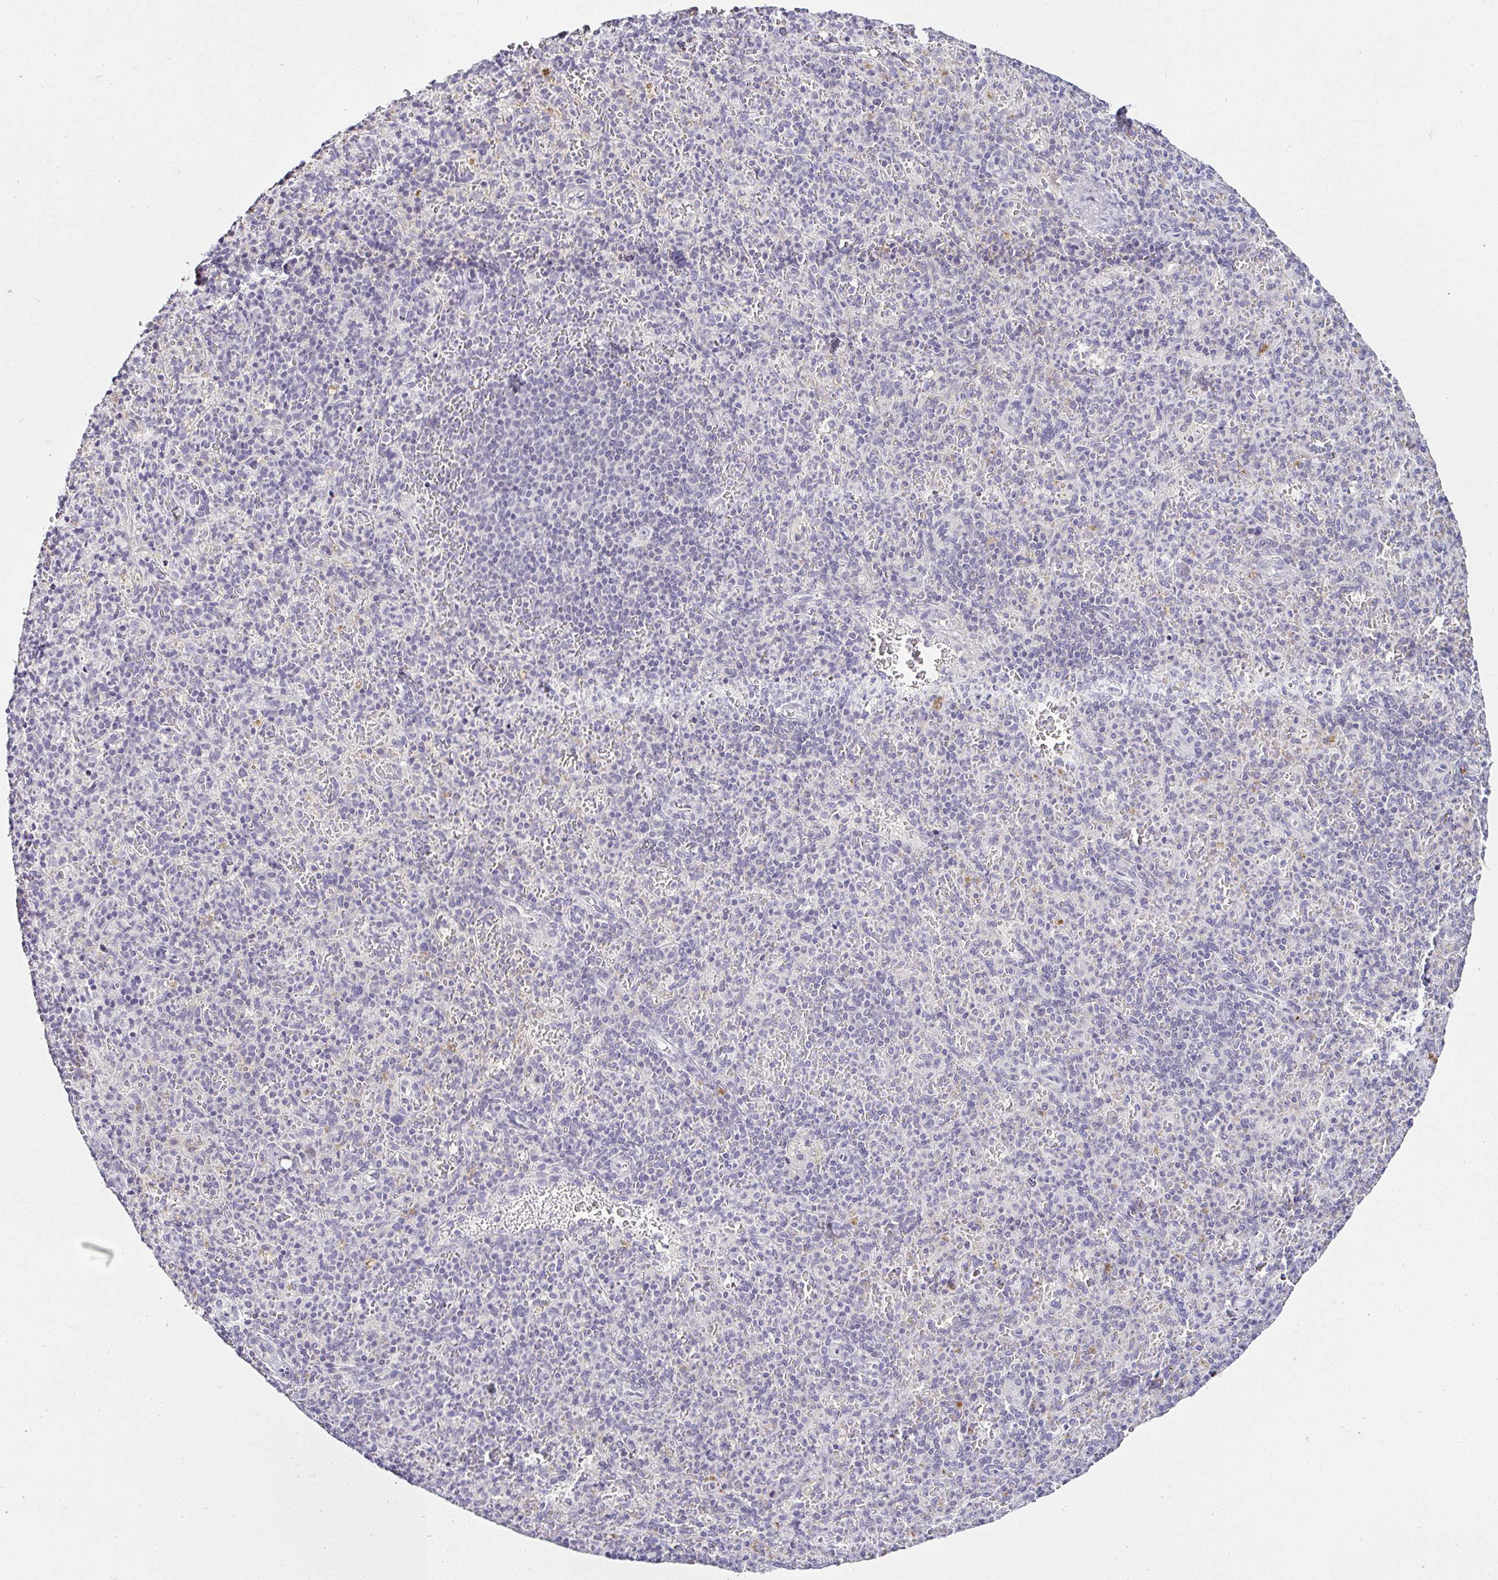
{"staining": {"intensity": "negative", "quantity": "none", "location": "none"}, "tissue": "spleen", "cell_type": "Cells in red pulp", "image_type": "normal", "snomed": [{"axis": "morphology", "description": "Normal tissue, NOS"}, {"axis": "topography", "description": "Spleen"}], "caption": "A high-resolution image shows IHC staining of normal spleen, which displays no significant positivity in cells in red pulp.", "gene": "SERPINB3", "patient": {"sex": "female", "age": 74}}